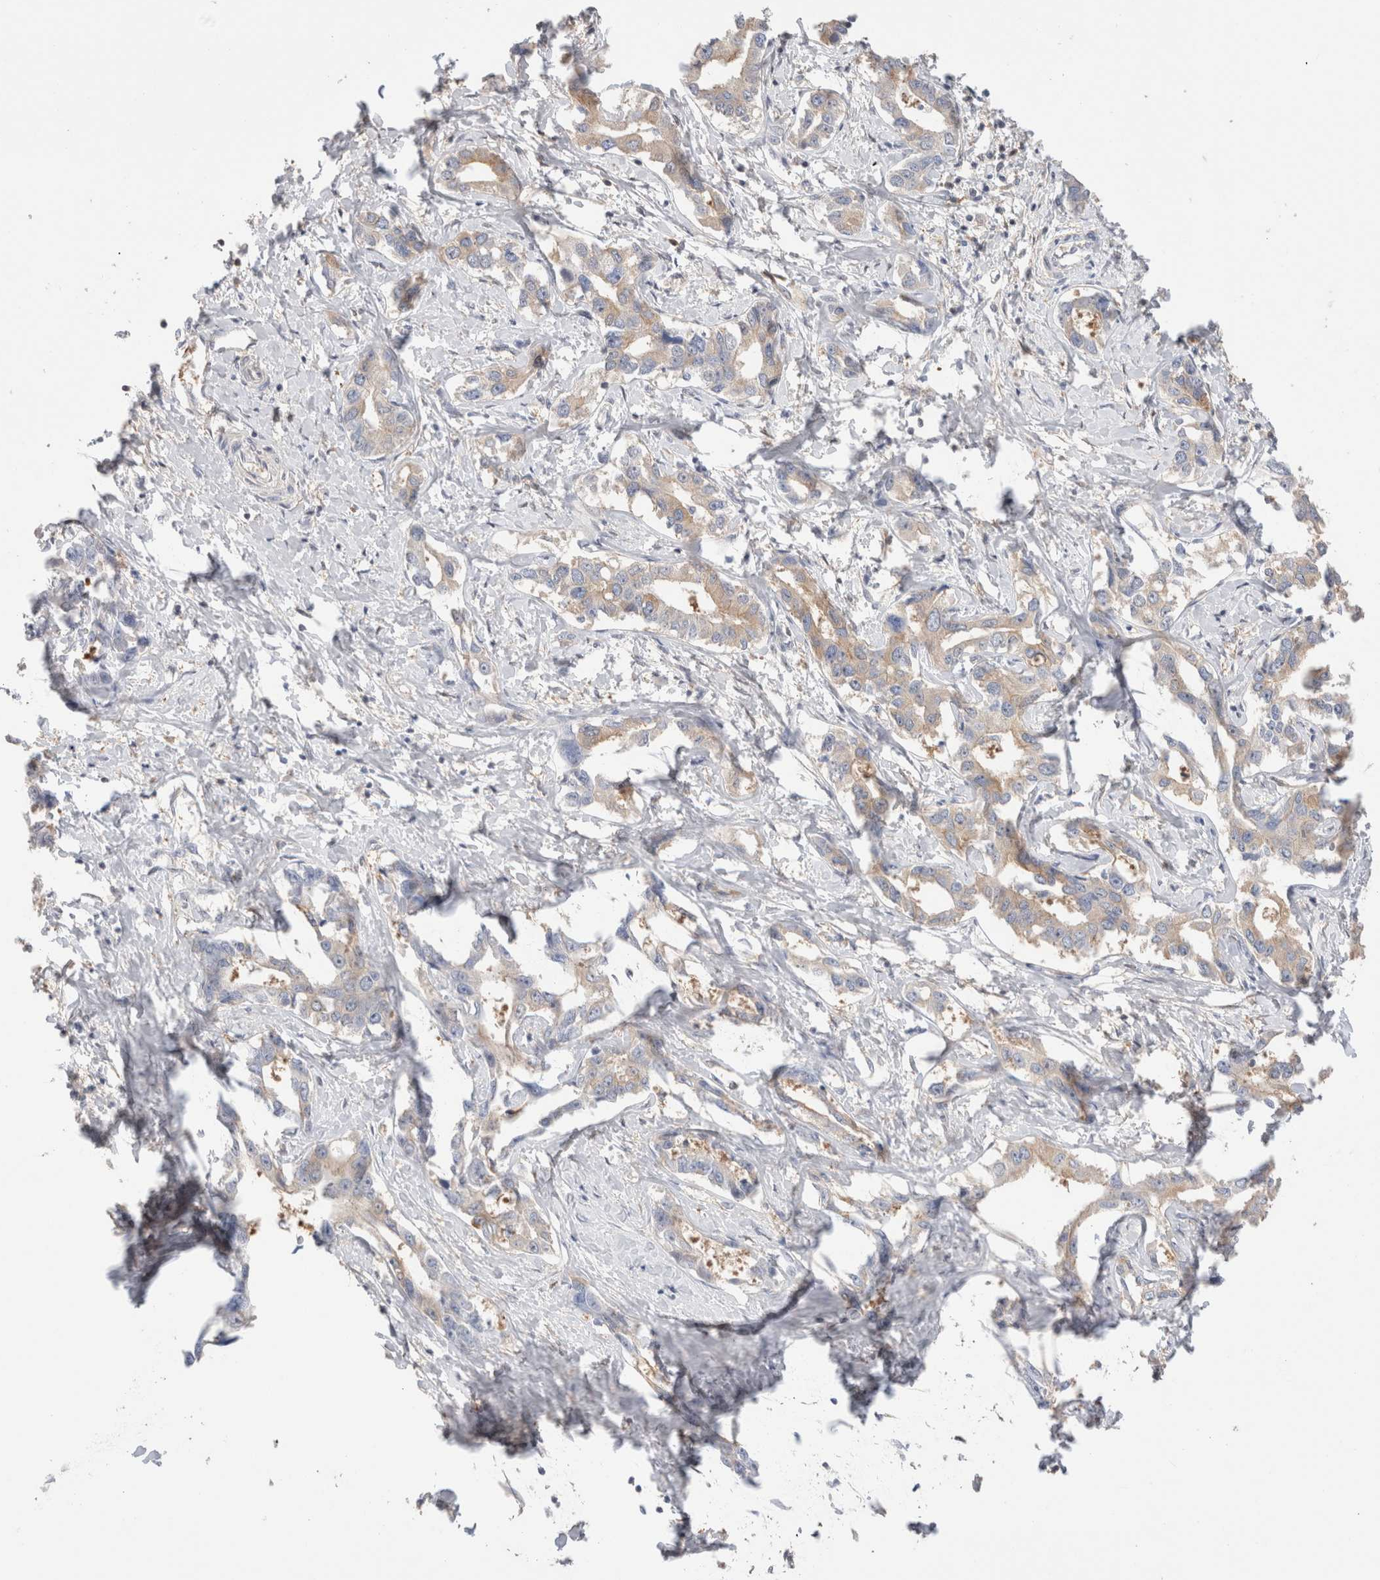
{"staining": {"intensity": "weak", "quantity": ">75%", "location": "cytoplasmic/membranous"}, "tissue": "liver cancer", "cell_type": "Tumor cells", "image_type": "cancer", "snomed": [{"axis": "morphology", "description": "Cholangiocarcinoma"}, {"axis": "topography", "description": "Liver"}], "caption": "Protein staining exhibits weak cytoplasmic/membranous positivity in about >75% of tumor cells in liver cancer (cholangiocarcinoma). The staining was performed using DAB to visualize the protein expression in brown, while the nuclei were stained in blue with hematoxylin (Magnification: 20x).", "gene": "CAPN2", "patient": {"sex": "male", "age": 59}}